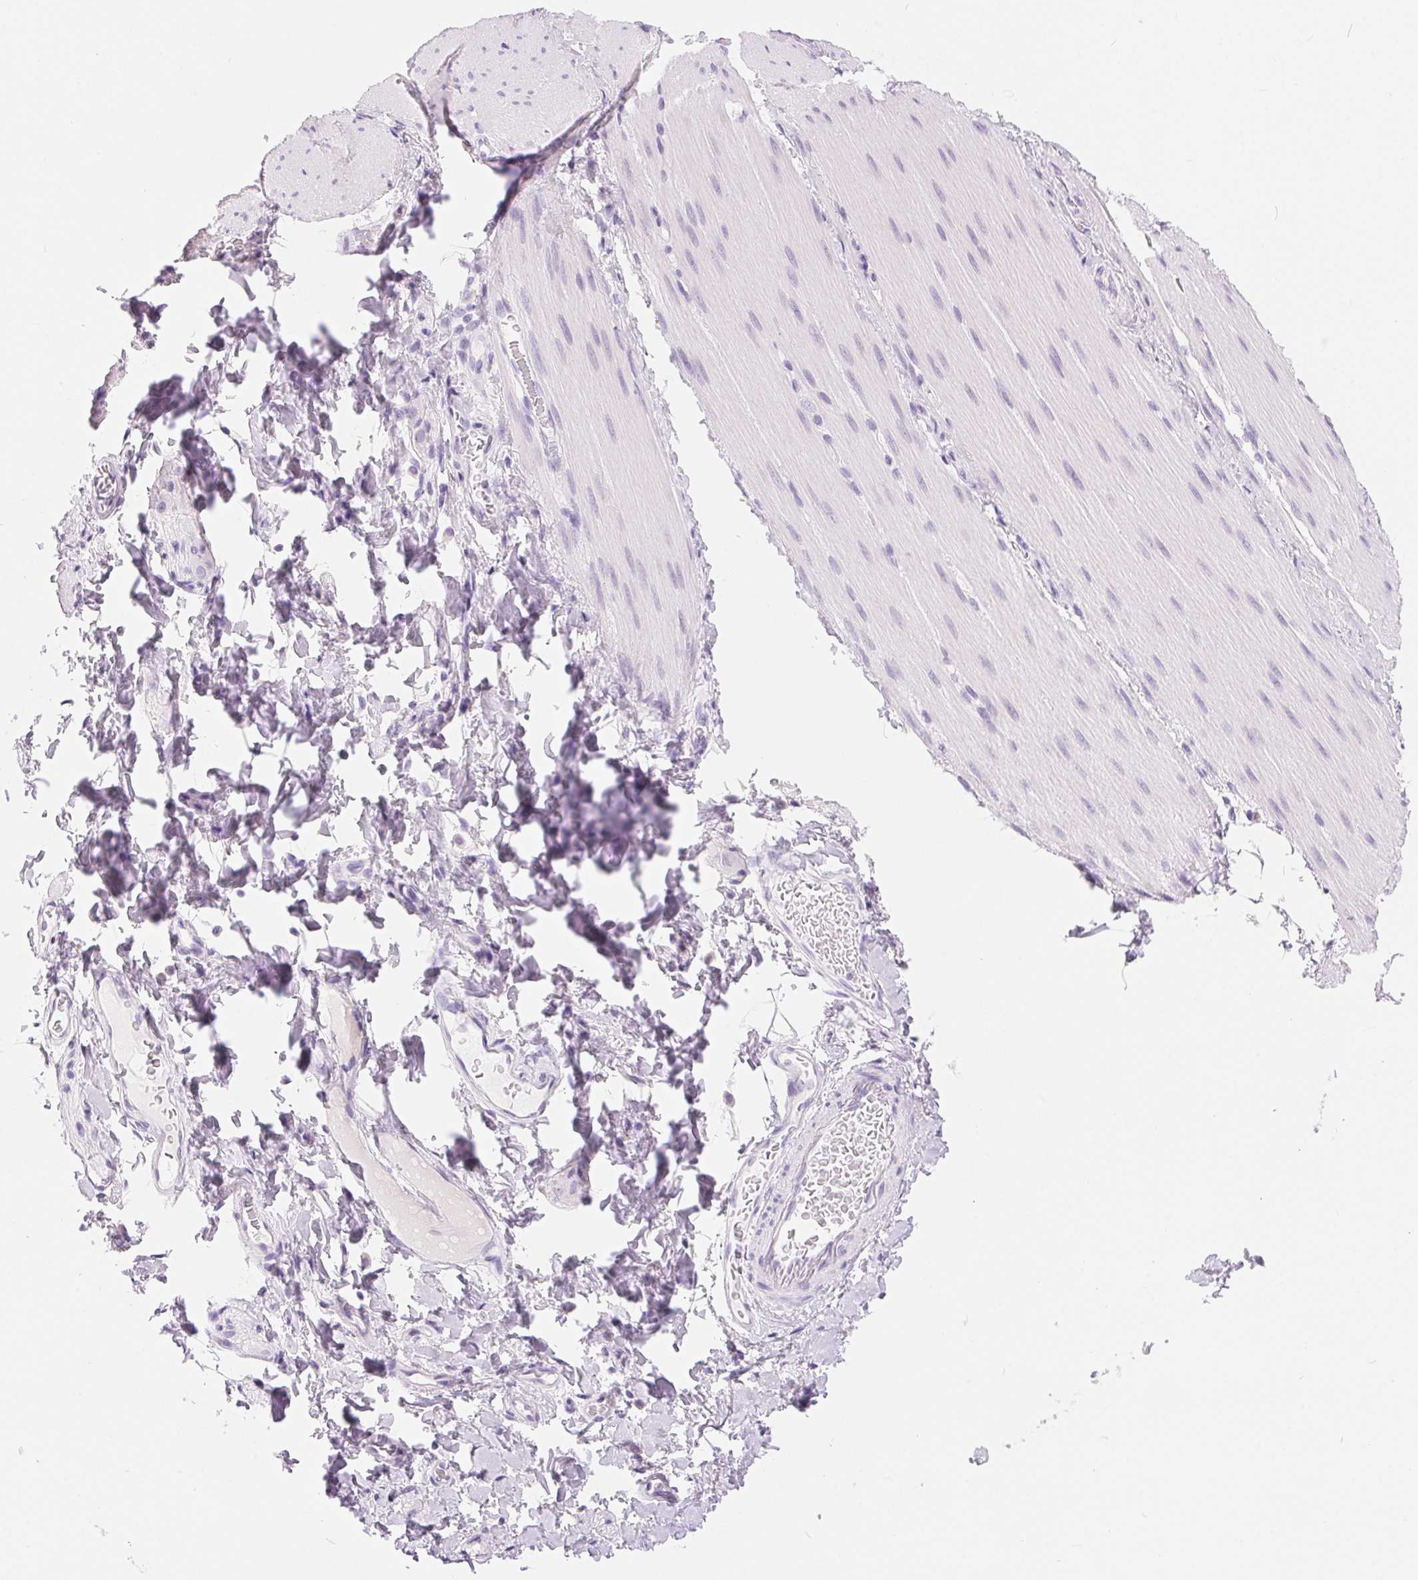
{"staining": {"intensity": "negative", "quantity": "none", "location": "none"}, "tissue": "smooth muscle", "cell_type": "Smooth muscle cells", "image_type": "normal", "snomed": [{"axis": "morphology", "description": "Normal tissue, NOS"}, {"axis": "topography", "description": "Smooth muscle"}, {"axis": "topography", "description": "Colon"}], "caption": "This histopathology image is of unremarkable smooth muscle stained with IHC to label a protein in brown with the nuclei are counter-stained blue. There is no expression in smooth muscle cells.", "gene": "XDH", "patient": {"sex": "male", "age": 73}}